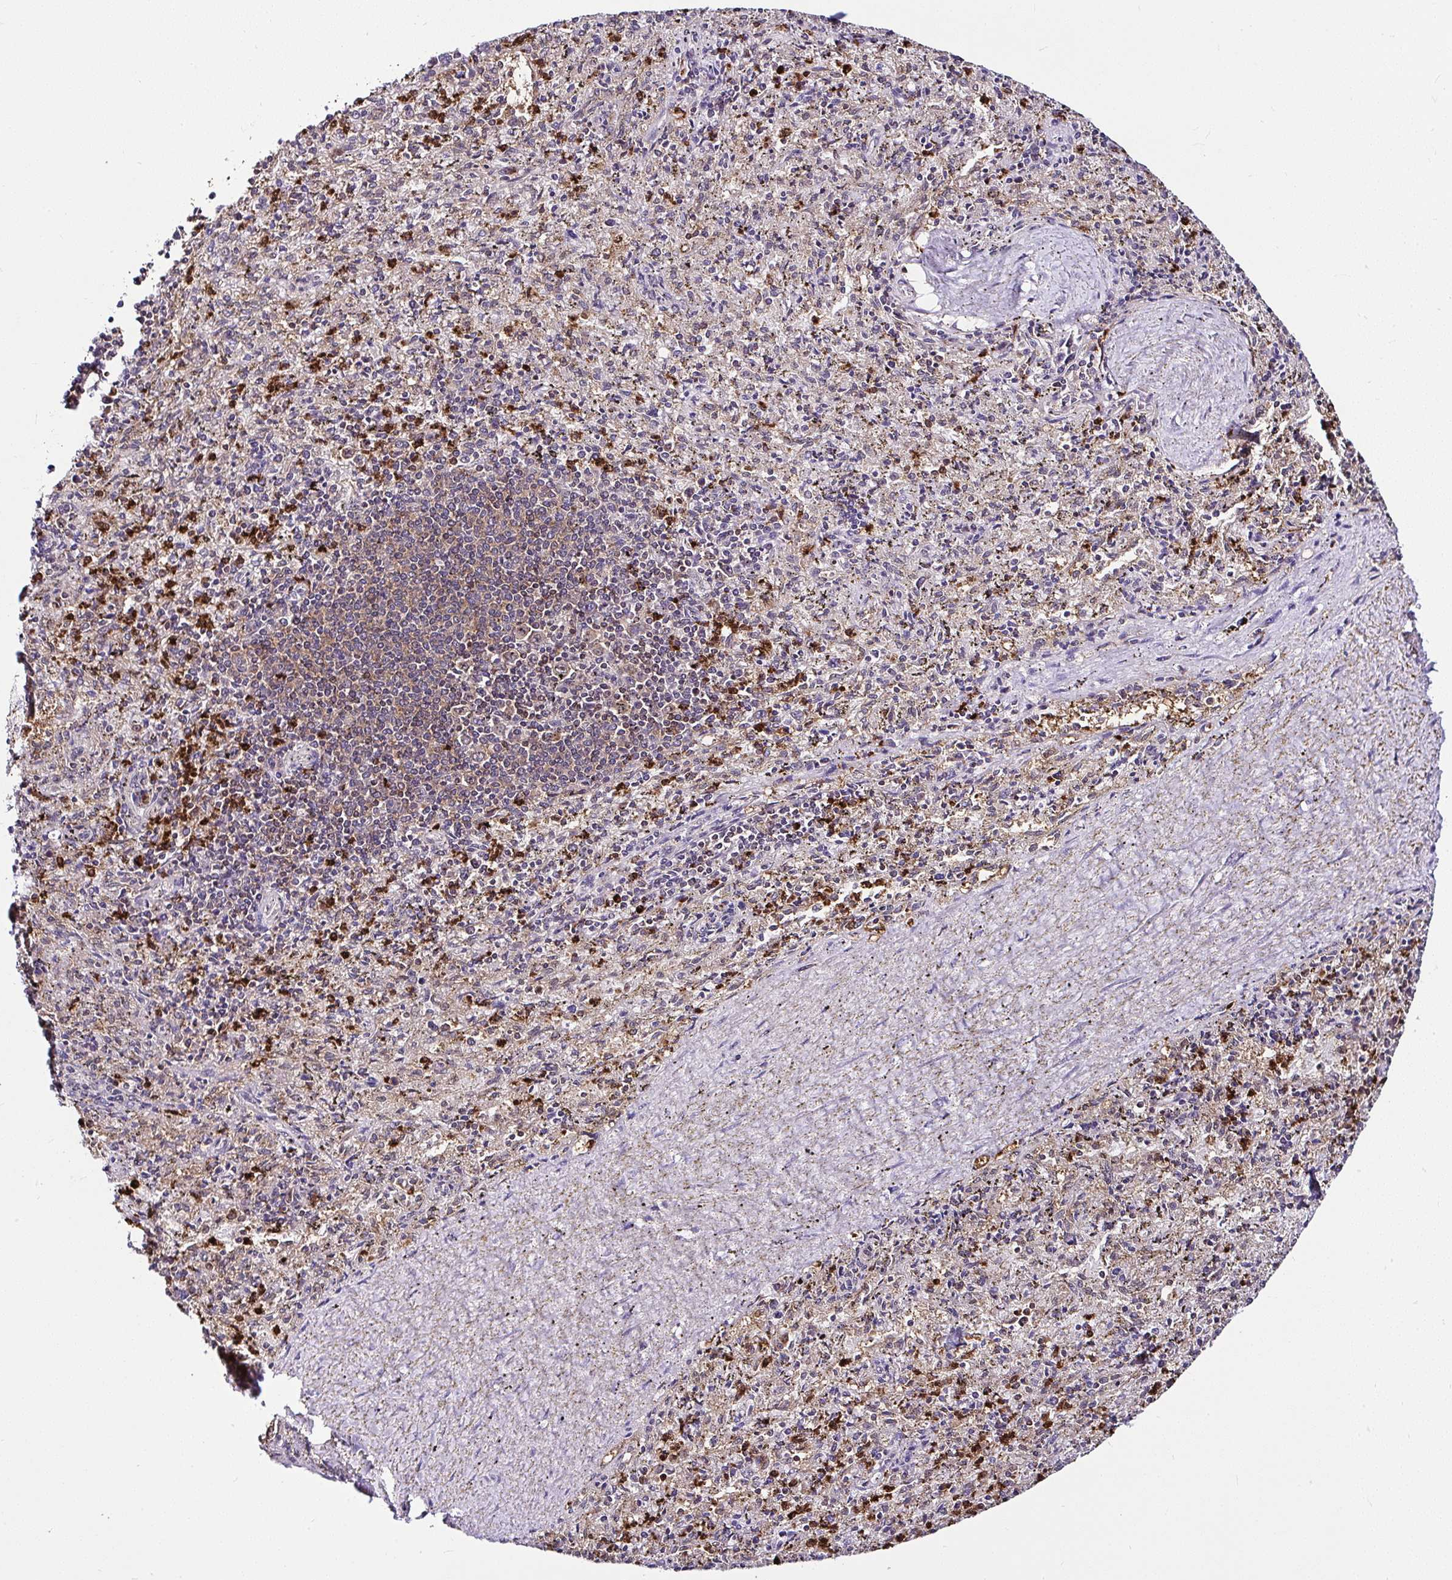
{"staining": {"intensity": "strong", "quantity": "25%-75%", "location": "cytoplasmic/membranous"}, "tissue": "spleen", "cell_type": "Cells in red pulp", "image_type": "normal", "snomed": [{"axis": "morphology", "description": "Normal tissue, NOS"}, {"axis": "topography", "description": "Spleen"}], "caption": "Immunohistochemical staining of normal spleen demonstrates high levels of strong cytoplasmic/membranous expression in about 25%-75% of cells in red pulp. (Brightfield microscopy of DAB IHC at high magnification).", "gene": "PIN4", "patient": {"sex": "male", "age": 57}}